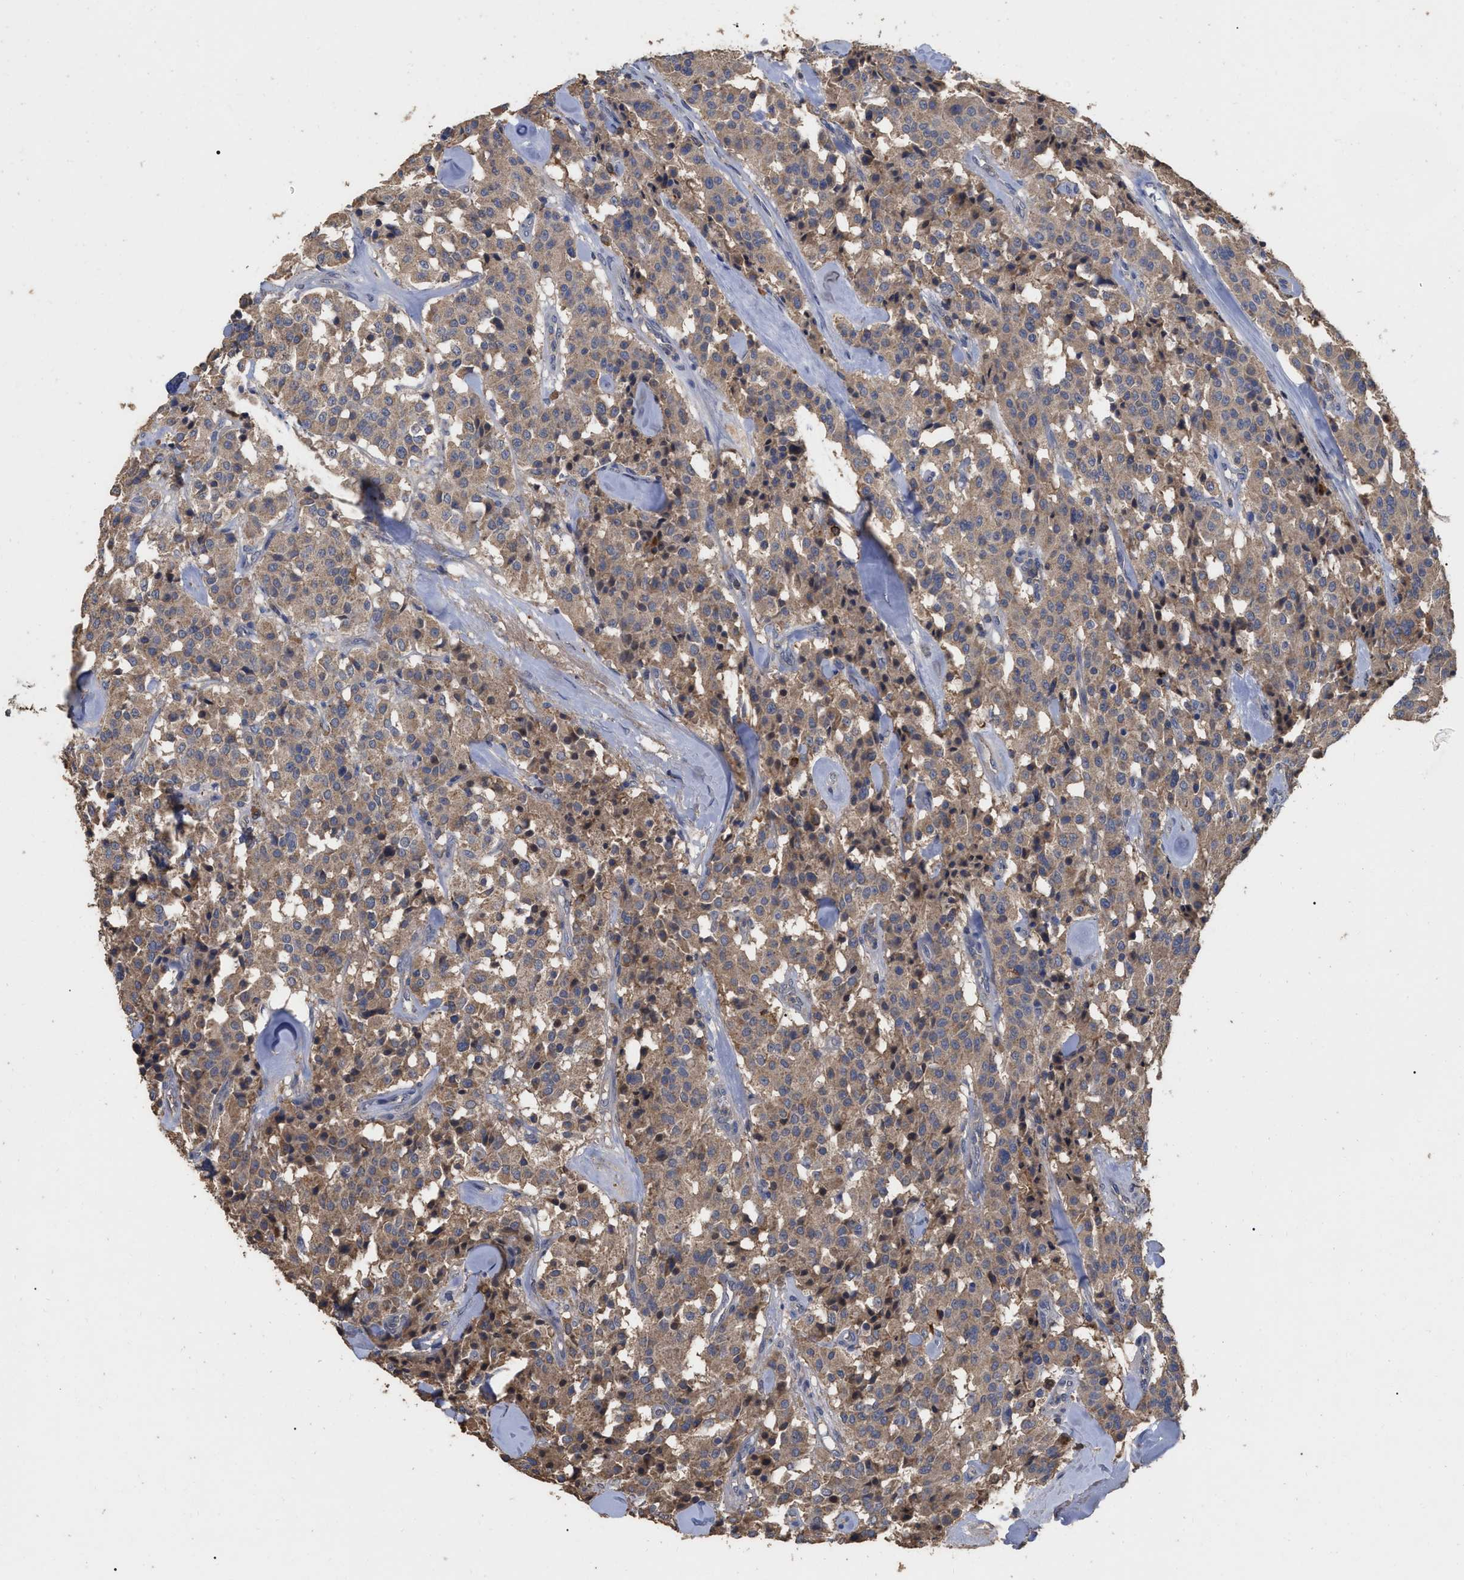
{"staining": {"intensity": "moderate", "quantity": ">75%", "location": "cytoplasmic/membranous"}, "tissue": "carcinoid", "cell_type": "Tumor cells", "image_type": "cancer", "snomed": [{"axis": "morphology", "description": "Carcinoid, malignant, NOS"}, {"axis": "topography", "description": "Lung"}], "caption": "This micrograph reveals malignant carcinoid stained with immunohistochemistry (IHC) to label a protein in brown. The cytoplasmic/membranous of tumor cells show moderate positivity for the protein. Nuclei are counter-stained blue.", "gene": "GPR179", "patient": {"sex": "male", "age": 30}}